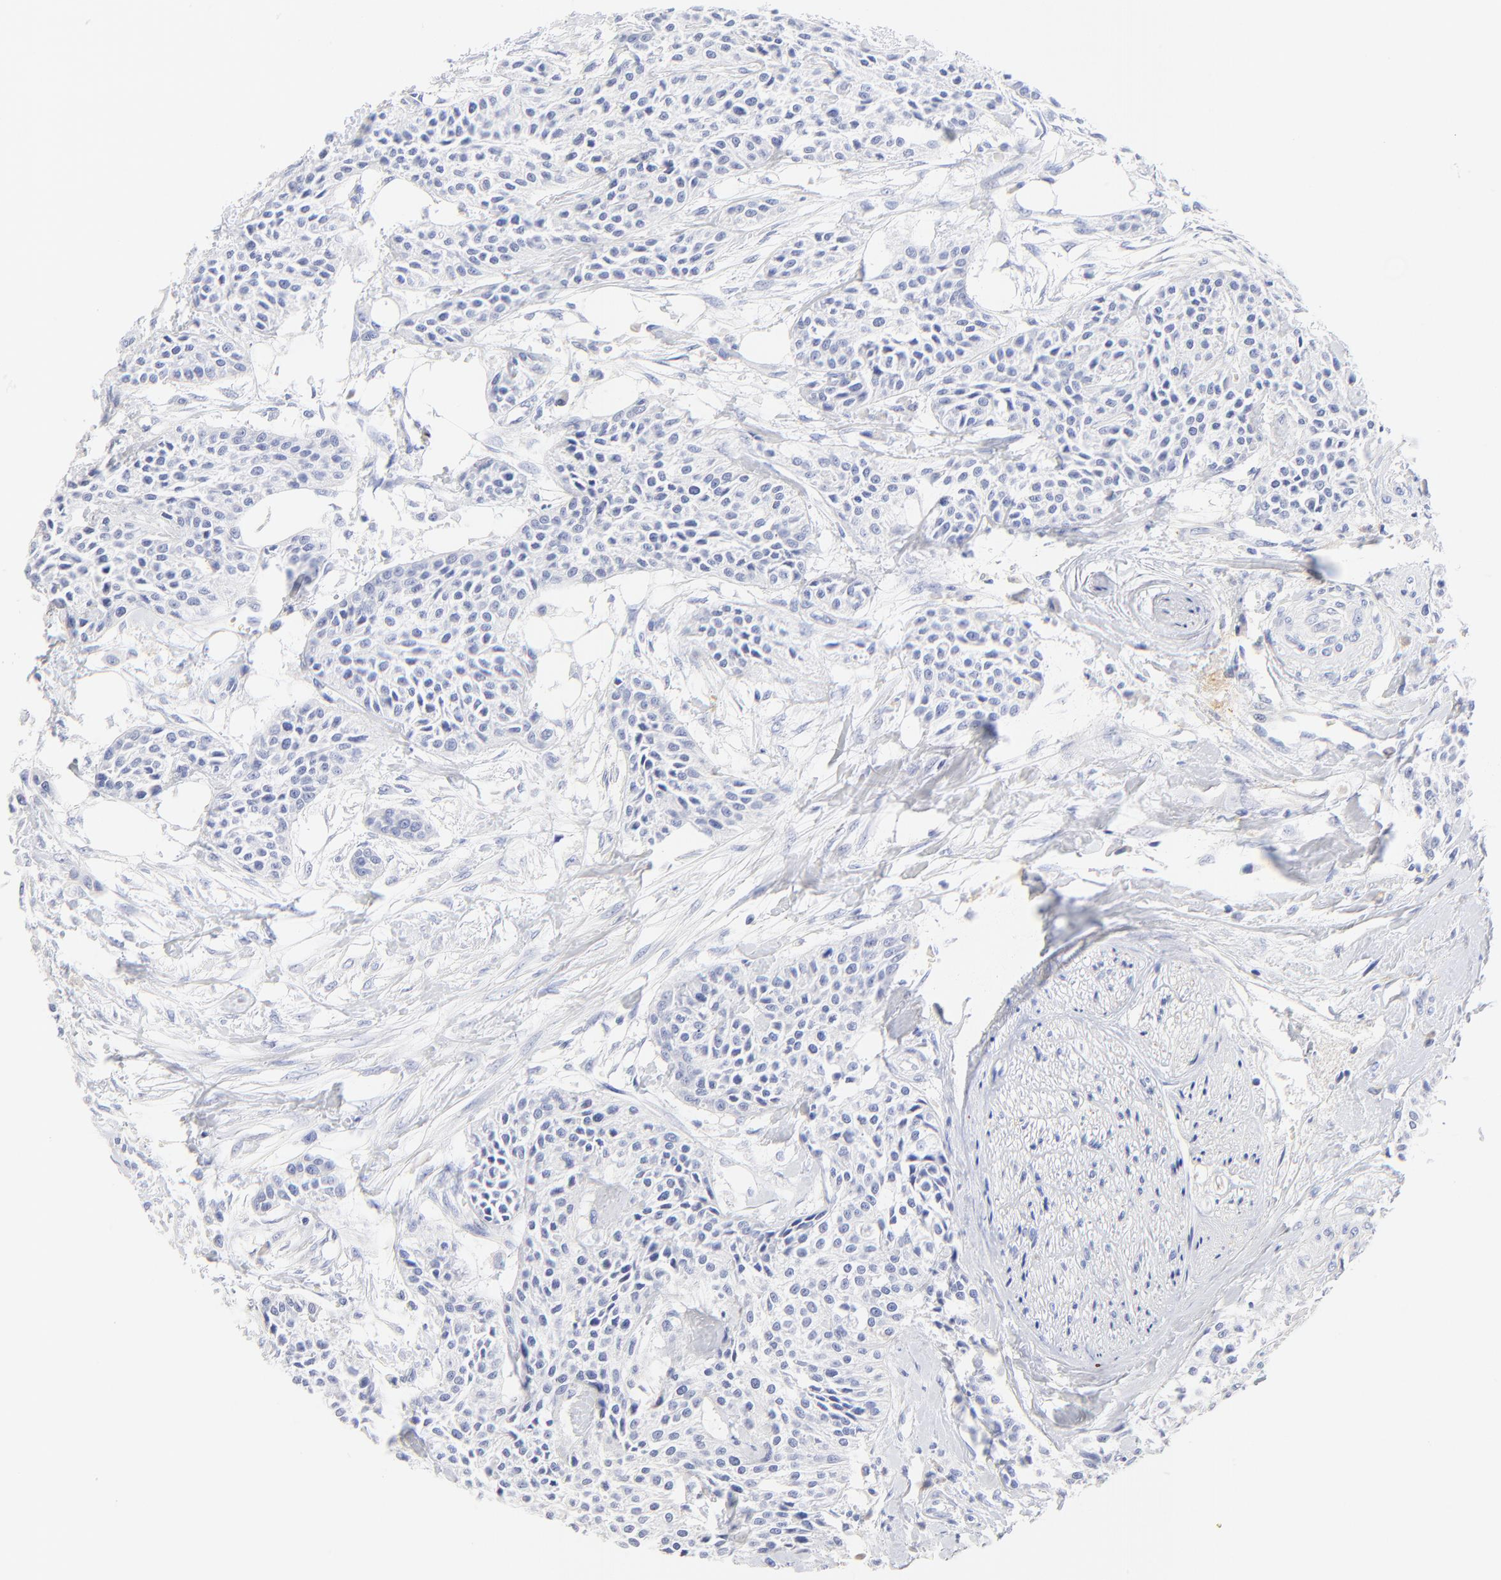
{"staining": {"intensity": "negative", "quantity": "none", "location": "none"}, "tissue": "urothelial cancer", "cell_type": "Tumor cells", "image_type": "cancer", "snomed": [{"axis": "morphology", "description": "Urothelial carcinoma, High grade"}, {"axis": "topography", "description": "Urinary bladder"}], "caption": "A high-resolution micrograph shows immunohistochemistry staining of urothelial cancer, which displays no significant positivity in tumor cells.", "gene": "SULT4A1", "patient": {"sex": "male", "age": 56}}